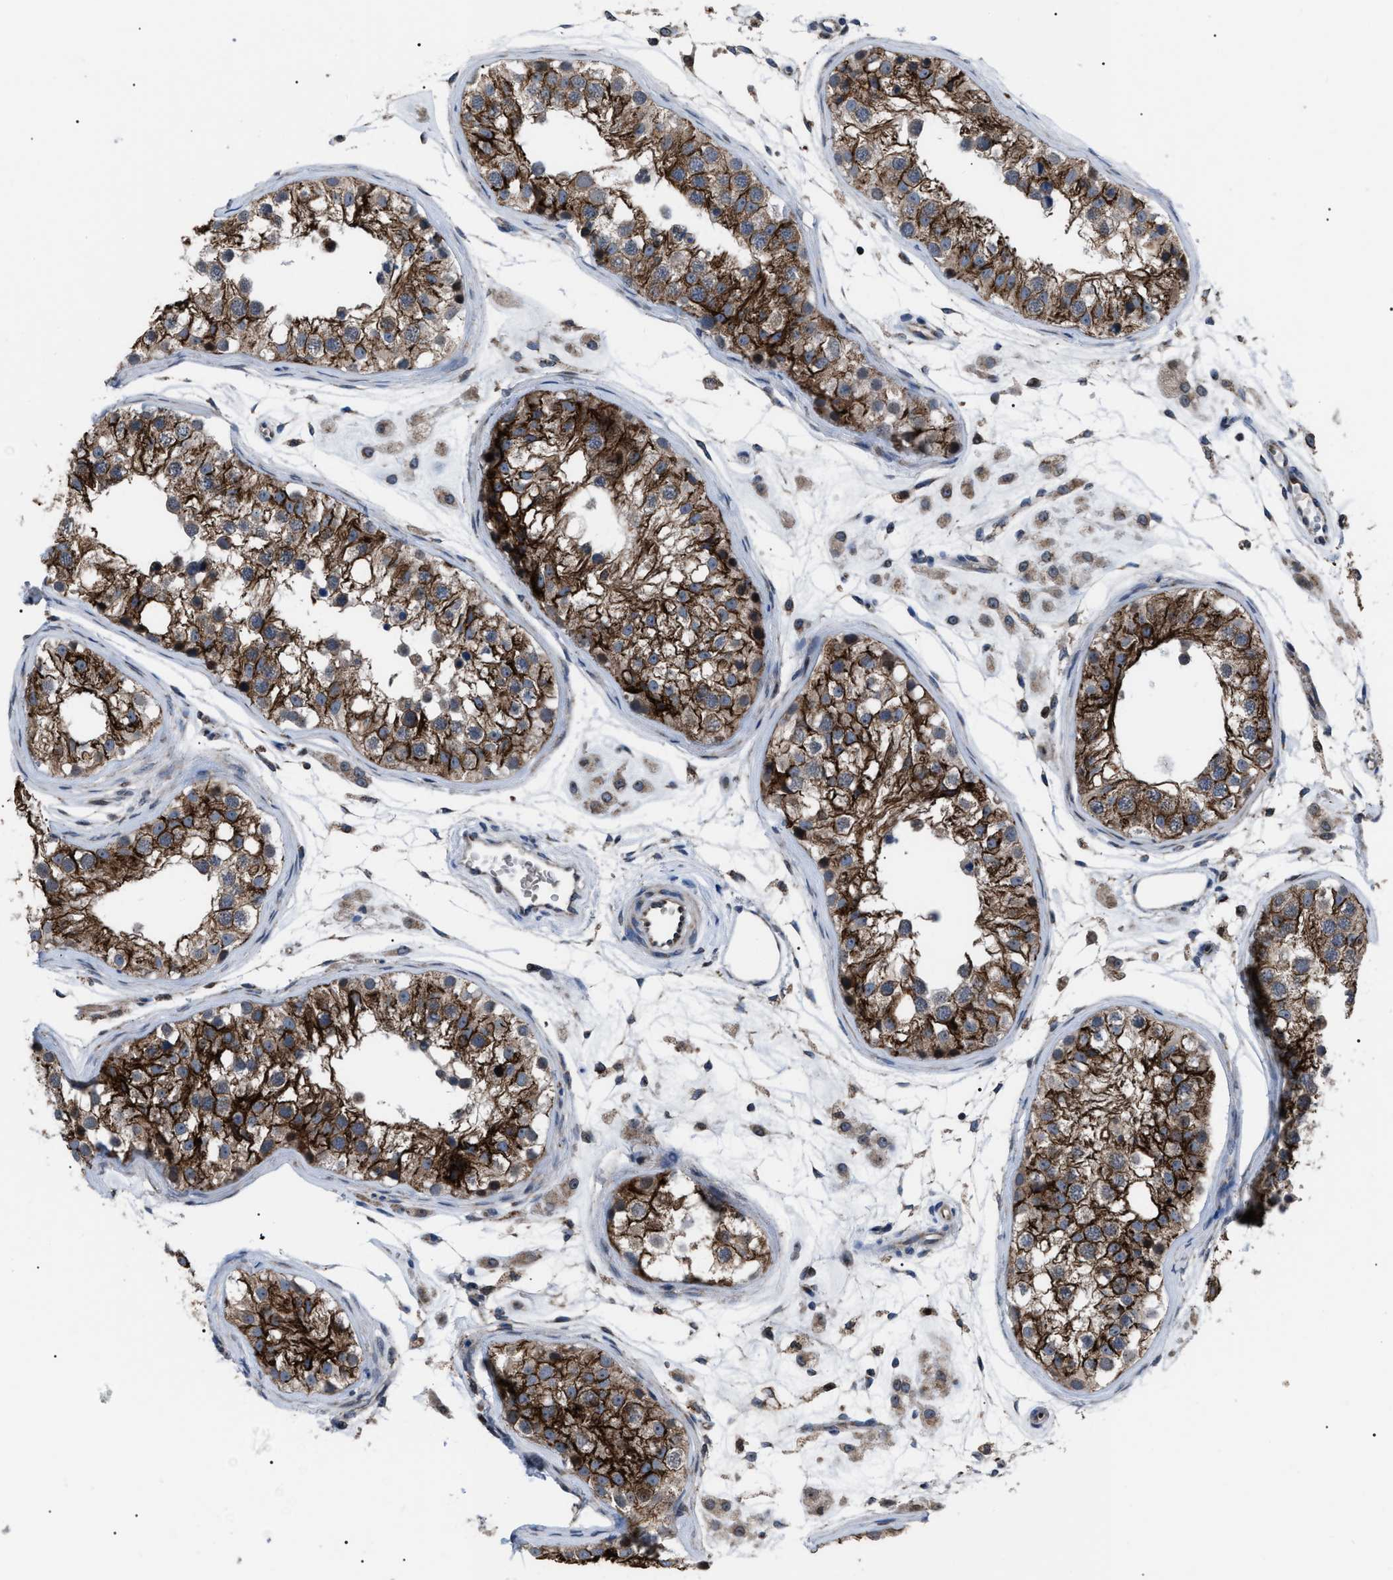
{"staining": {"intensity": "strong", "quantity": ">75%", "location": "cytoplasmic/membranous"}, "tissue": "testis", "cell_type": "Cells in seminiferous ducts", "image_type": "normal", "snomed": [{"axis": "morphology", "description": "Normal tissue, NOS"}, {"axis": "morphology", "description": "Adenocarcinoma, metastatic, NOS"}, {"axis": "topography", "description": "Testis"}], "caption": "Benign testis was stained to show a protein in brown. There is high levels of strong cytoplasmic/membranous positivity in about >75% of cells in seminiferous ducts. The protein of interest is shown in brown color, while the nuclei are stained blue.", "gene": "AGO2", "patient": {"sex": "male", "age": 26}}